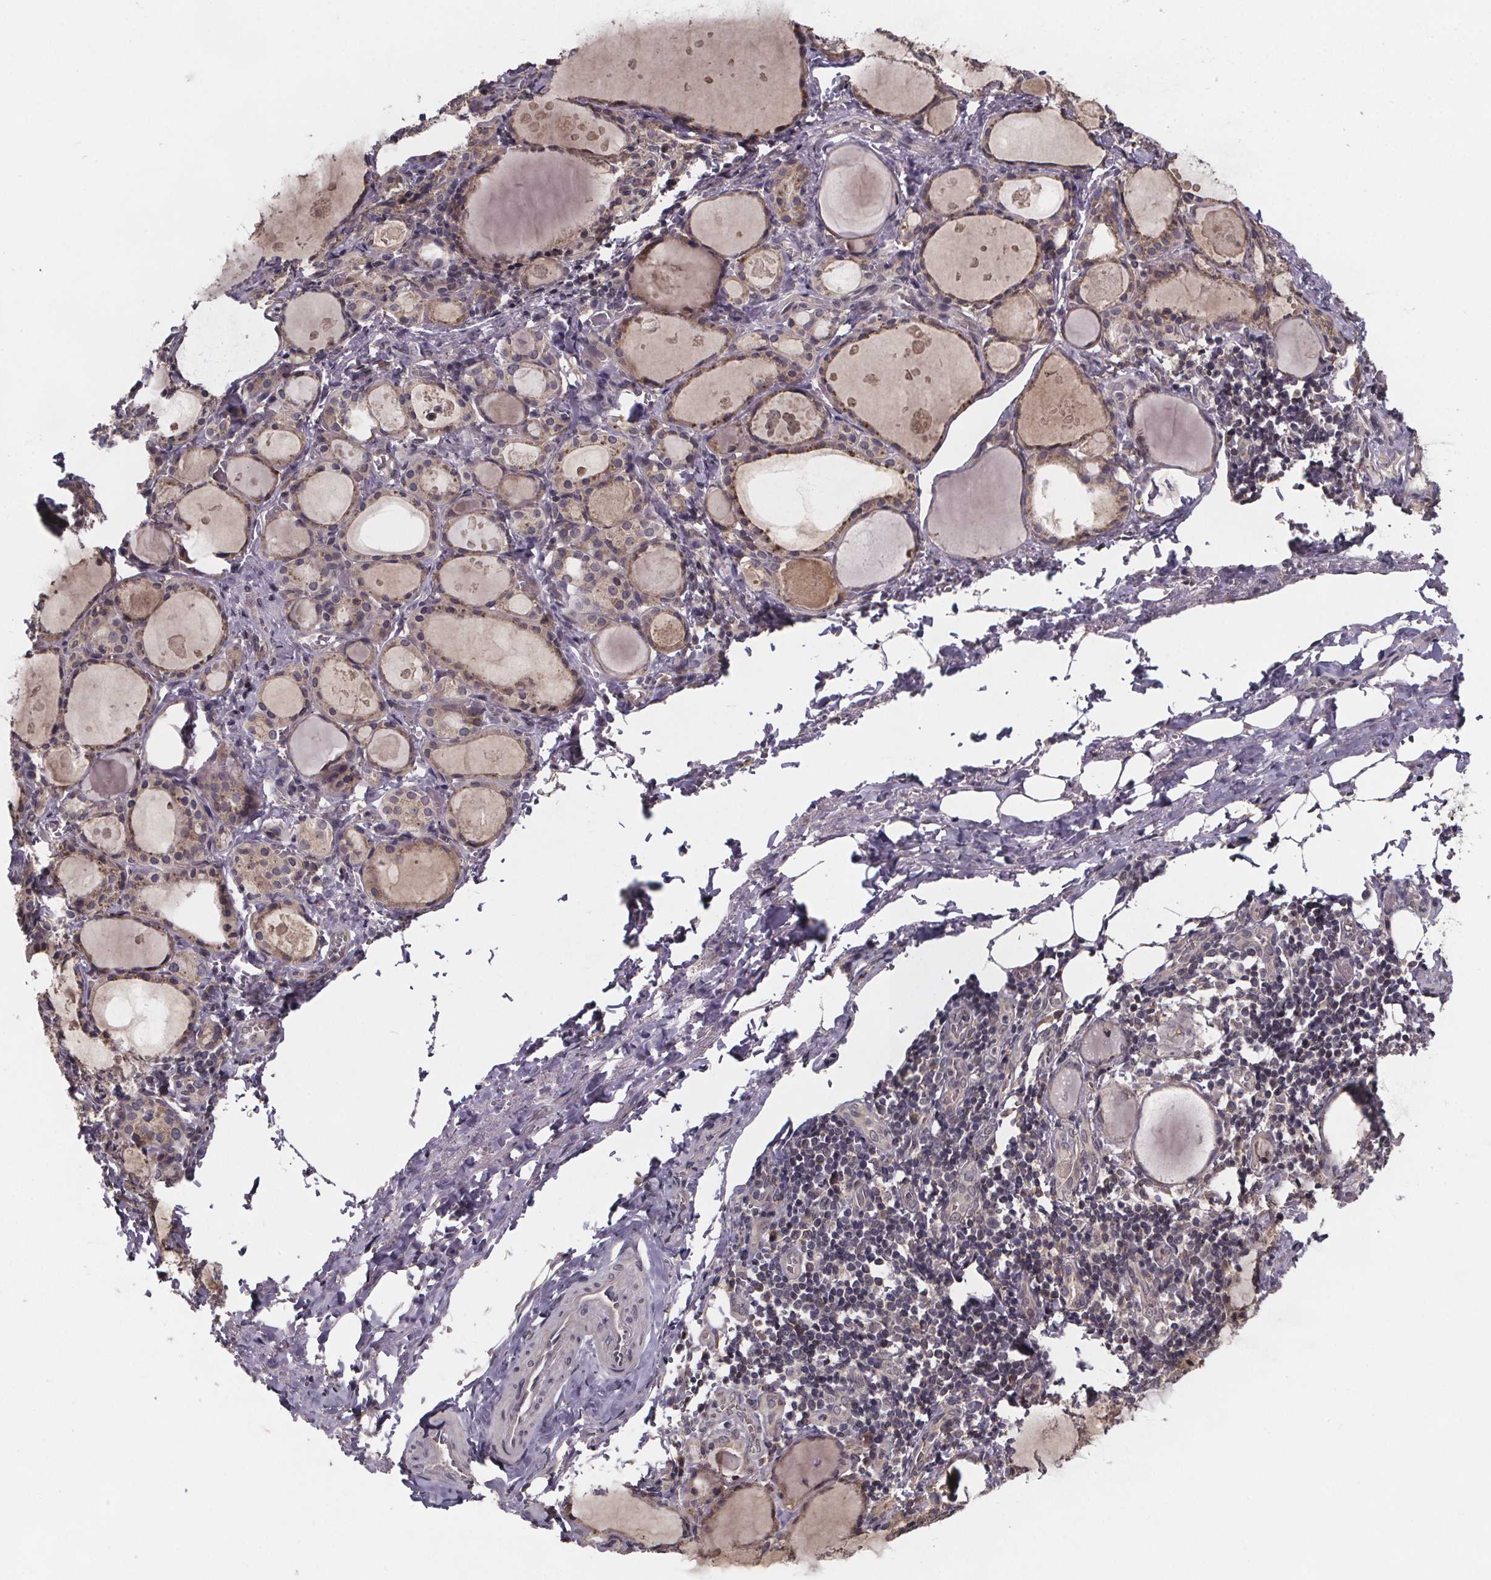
{"staining": {"intensity": "moderate", "quantity": ">75%", "location": "cytoplasmic/membranous"}, "tissue": "thyroid gland", "cell_type": "Glandular cells", "image_type": "normal", "snomed": [{"axis": "morphology", "description": "Normal tissue, NOS"}, {"axis": "topography", "description": "Thyroid gland"}], "caption": "A brown stain labels moderate cytoplasmic/membranous expression of a protein in glandular cells of normal thyroid gland. The protein is shown in brown color, while the nuclei are stained blue.", "gene": "SAT1", "patient": {"sex": "male", "age": 68}}